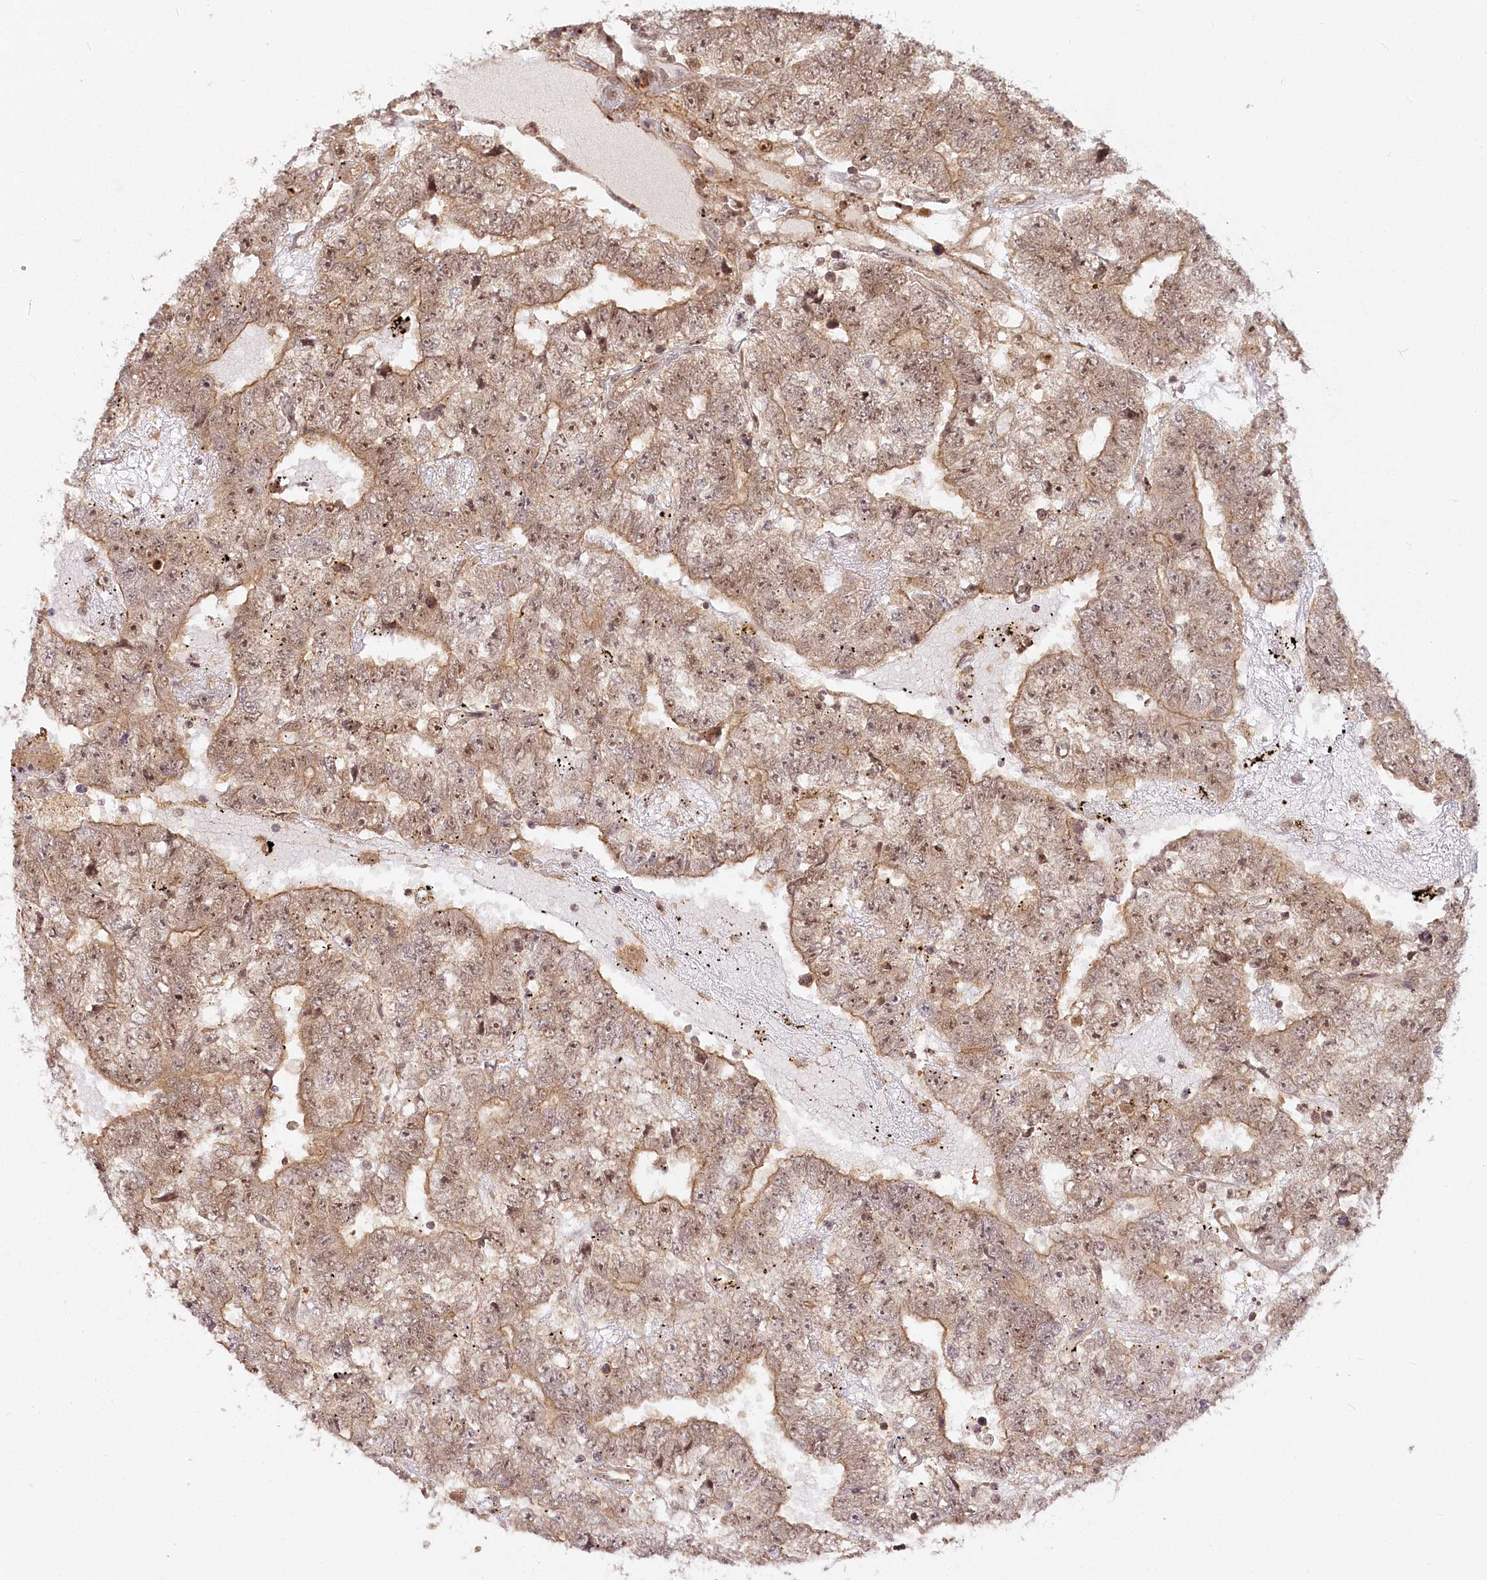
{"staining": {"intensity": "moderate", "quantity": ">75%", "location": "cytoplasmic/membranous,nuclear"}, "tissue": "testis cancer", "cell_type": "Tumor cells", "image_type": "cancer", "snomed": [{"axis": "morphology", "description": "Carcinoma, Embryonal, NOS"}, {"axis": "topography", "description": "Testis"}], "caption": "Protein expression analysis of testis embryonal carcinoma demonstrates moderate cytoplasmic/membranous and nuclear positivity in approximately >75% of tumor cells. (DAB = brown stain, brightfield microscopy at high magnification).", "gene": "R3HDM2", "patient": {"sex": "male", "age": 25}}